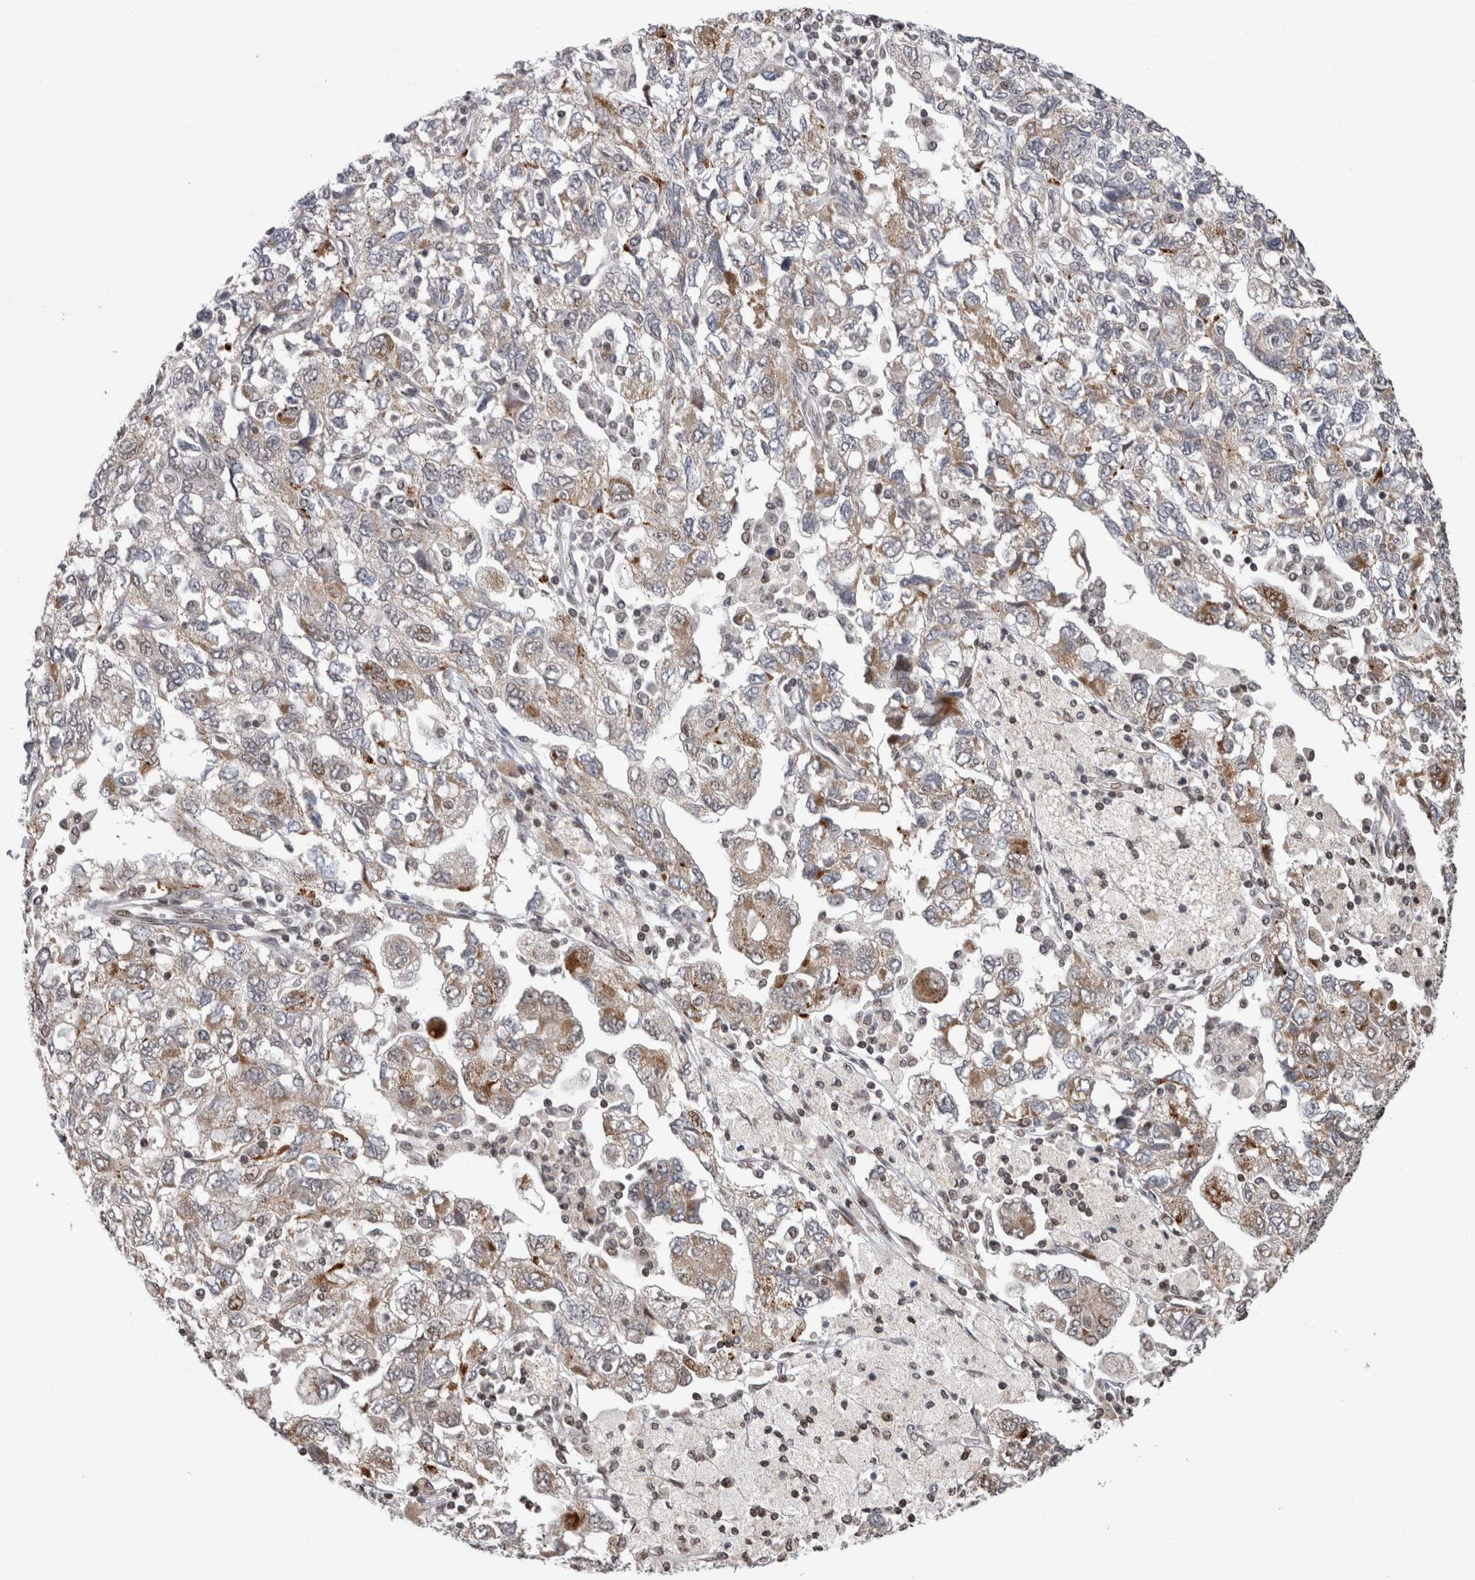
{"staining": {"intensity": "moderate", "quantity": "<25%", "location": "cytoplasmic/membranous"}, "tissue": "ovarian cancer", "cell_type": "Tumor cells", "image_type": "cancer", "snomed": [{"axis": "morphology", "description": "Carcinoma, NOS"}, {"axis": "morphology", "description": "Cystadenocarcinoma, serous, NOS"}, {"axis": "topography", "description": "Ovary"}], "caption": "A low amount of moderate cytoplasmic/membranous expression is identified in approximately <25% of tumor cells in ovarian carcinoma tissue.", "gene": "ZBTB11", "patient": {"sex": "female", "age": 69}}